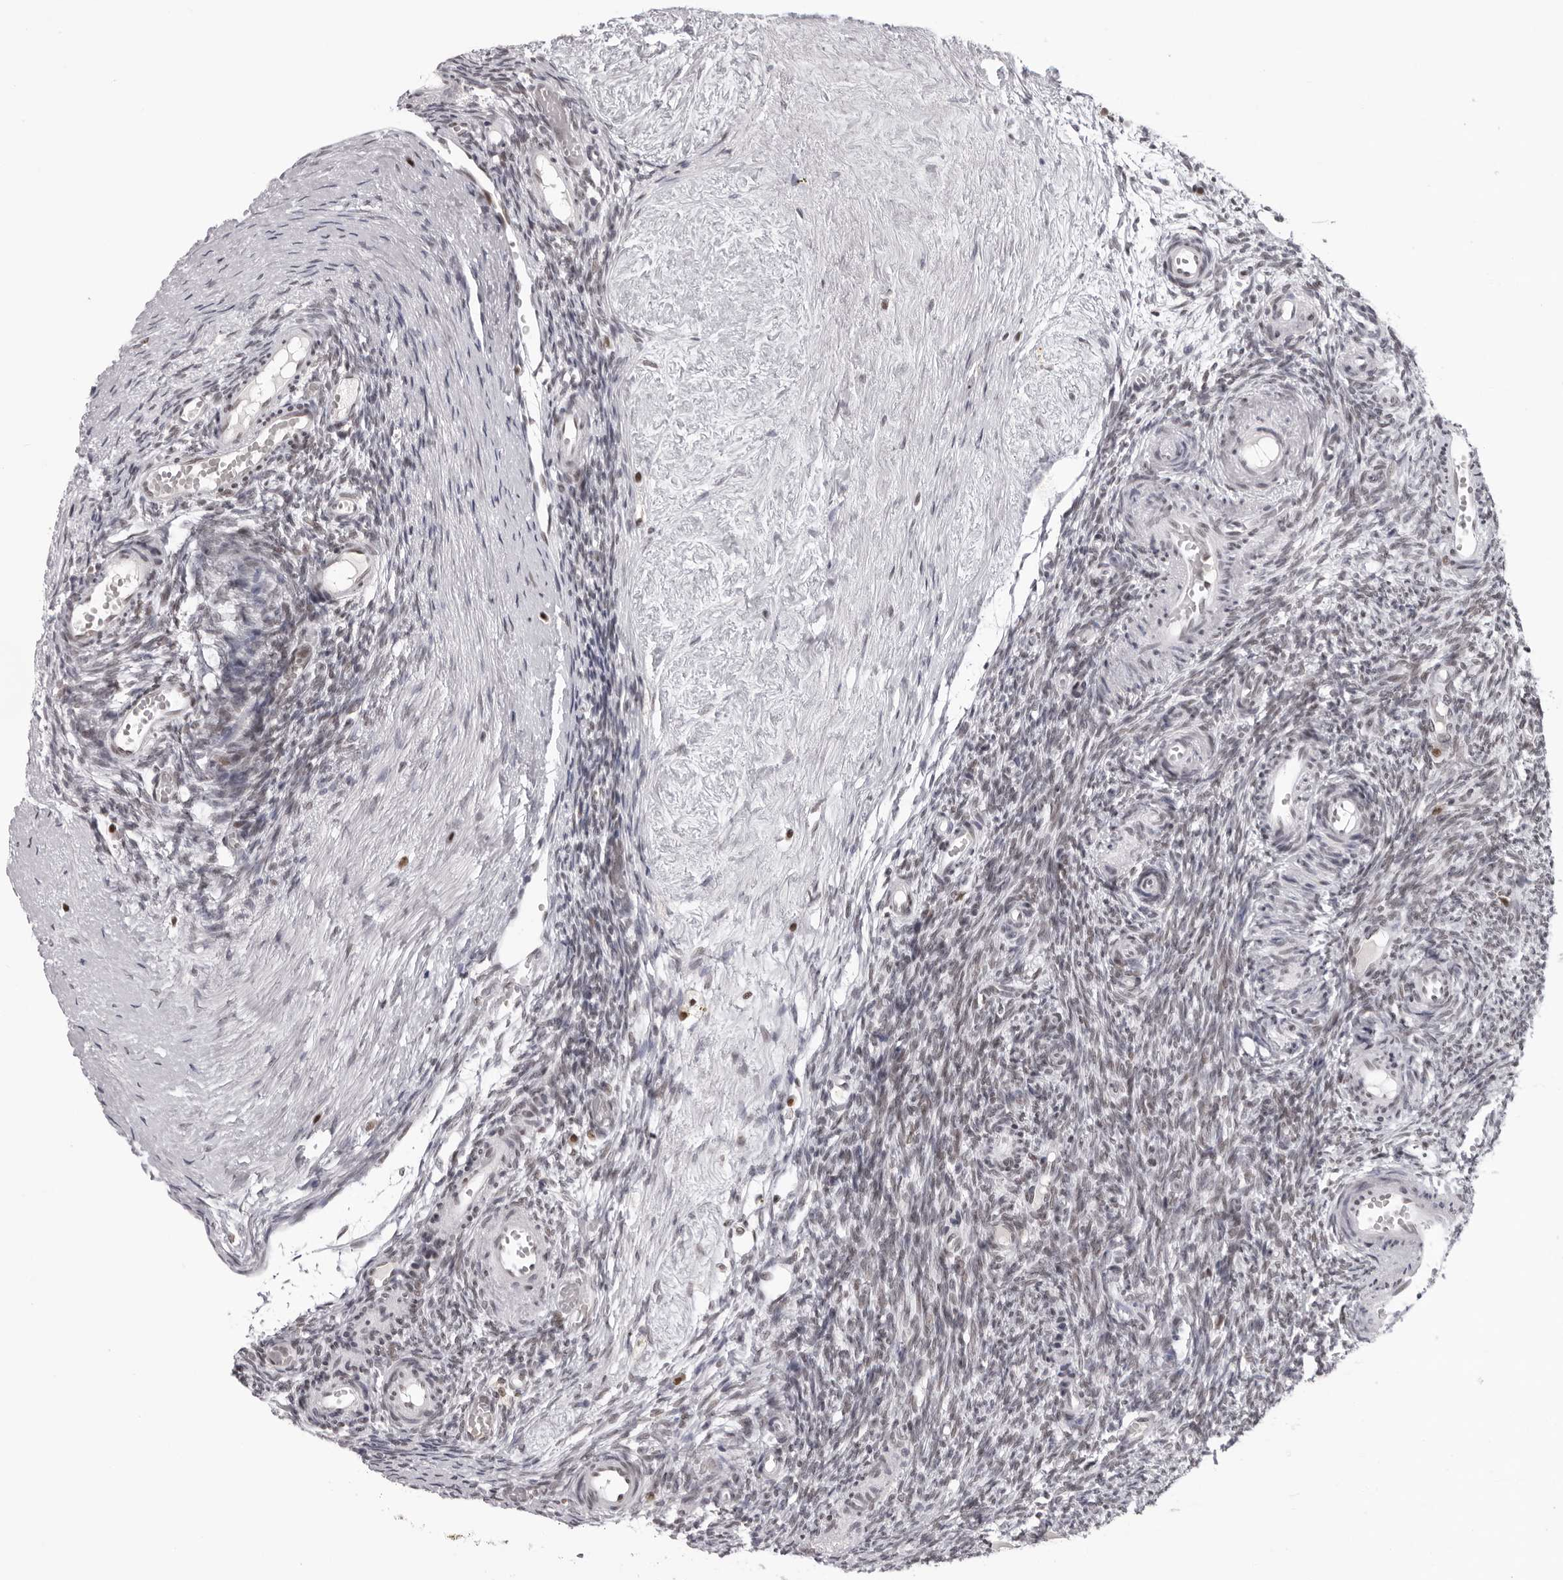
{"staining": {"intensity": "weak", "quantity": "25%-75%", "location": "nuclear"}, "tissue": "ovary", "cell_type": "Ovarian stroma cells", "image_type": "normal", "snomed": [{"axis": "morphology", "description": "Normal tissue, NOS"}, {"axis": "topography", "description": "Ovary"}], "caption": "Ovary stained for a protein (brown) displays weak nuclear positive positivity in about 25%-75% of ovarian stroma cells.", "gene": "HEXIM2", "patient": {"sex": "female", "age": 35}}